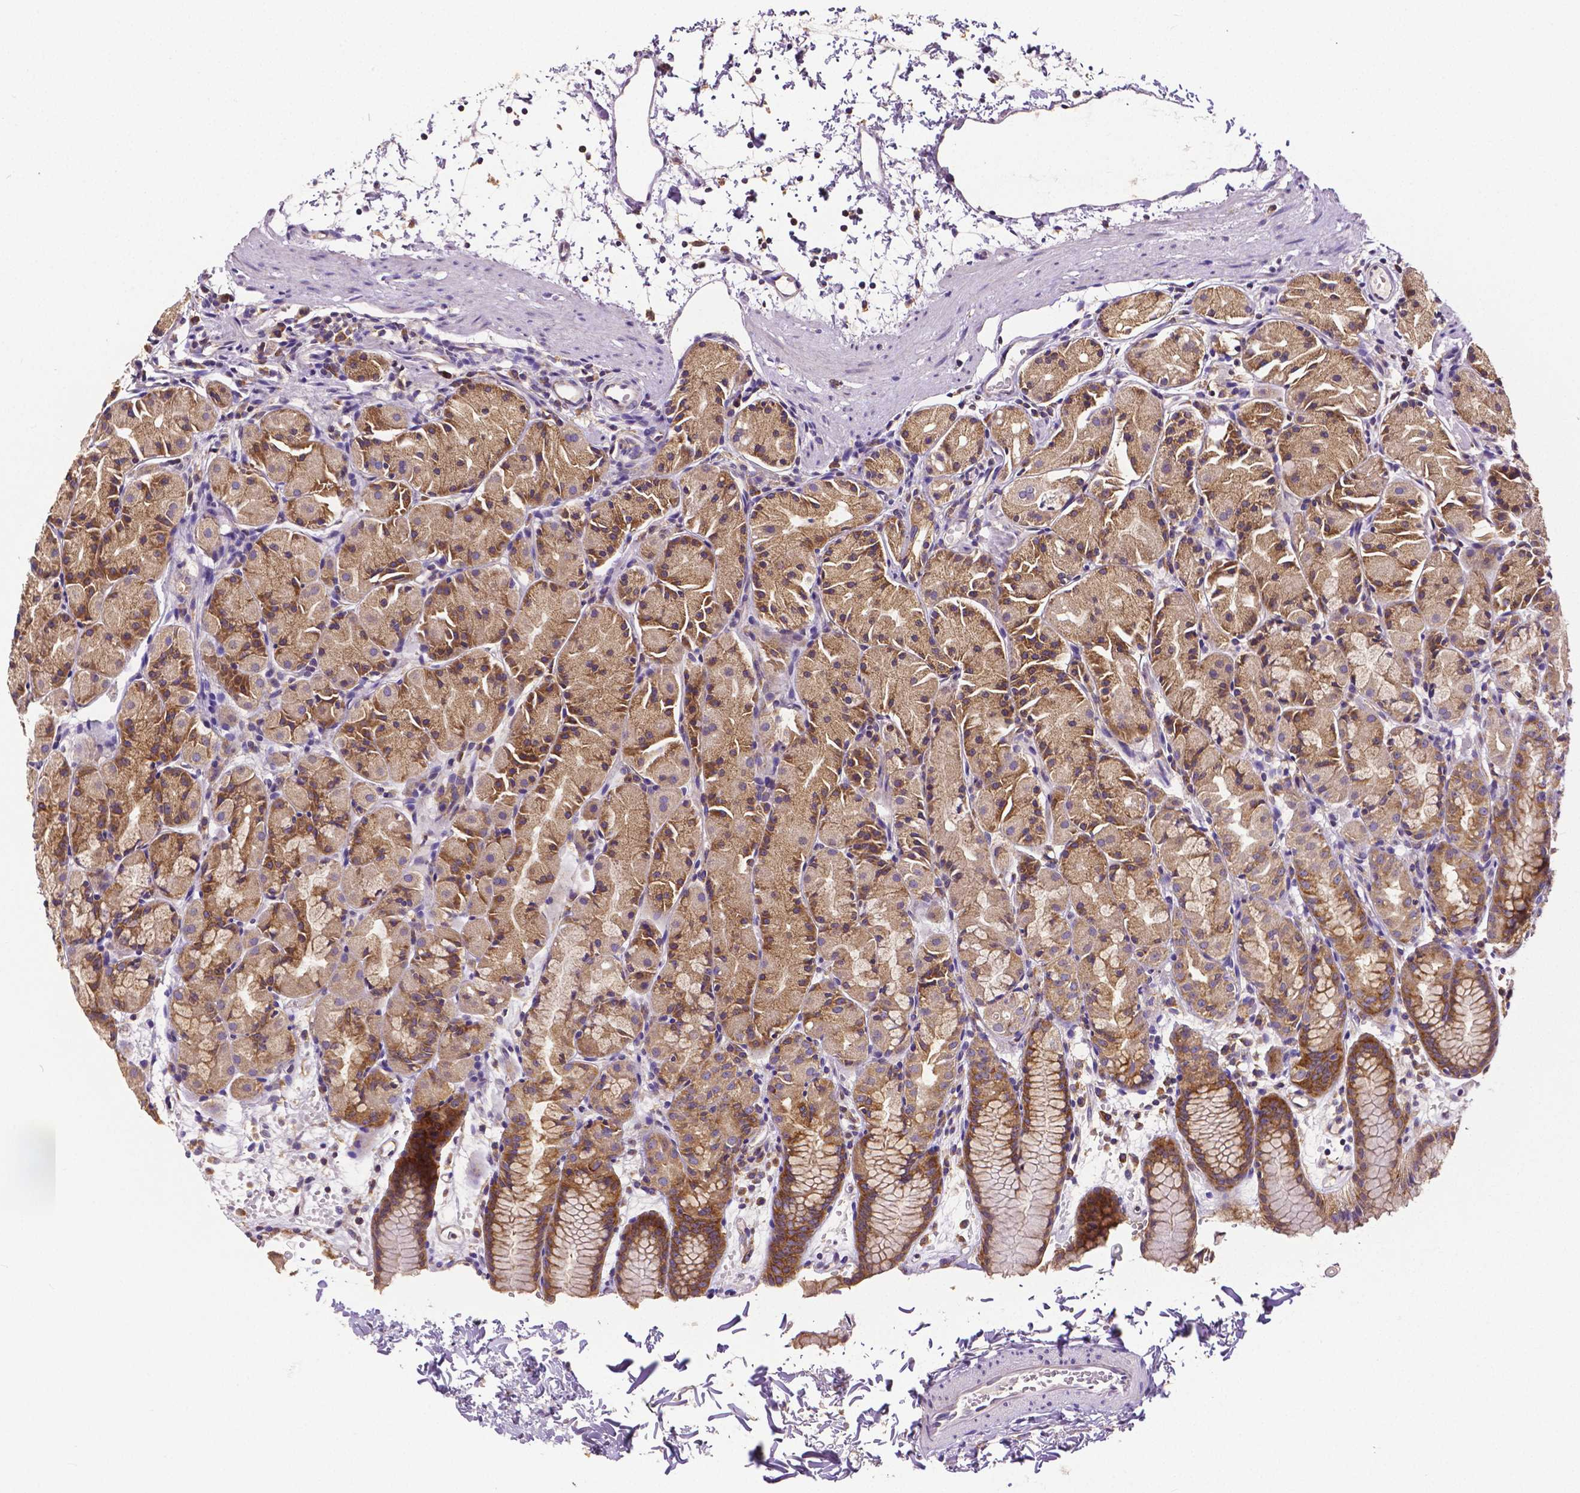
{"staining": {"intensity": "moderate", "quantity": ">75%", "location": "cytoplasmic/membranous"}, "tissue": "stomach", "cell_type": "Glandular cells", "image_type": "normal", "snomed": [{"axis": "morphology", "description": "Normal tissue, NOS"}, {"axis": "topography", "description": "Stomach, upper"}], "caption": "A brown stain shows moderate cytoplasmic/membranous staining of a protein in glandular cells of benign stomach. The protein is shown in brown color, while the nuclei are stained blue.", "gene": "DICER1", "patient": {"sex": "male", "age": 47}}